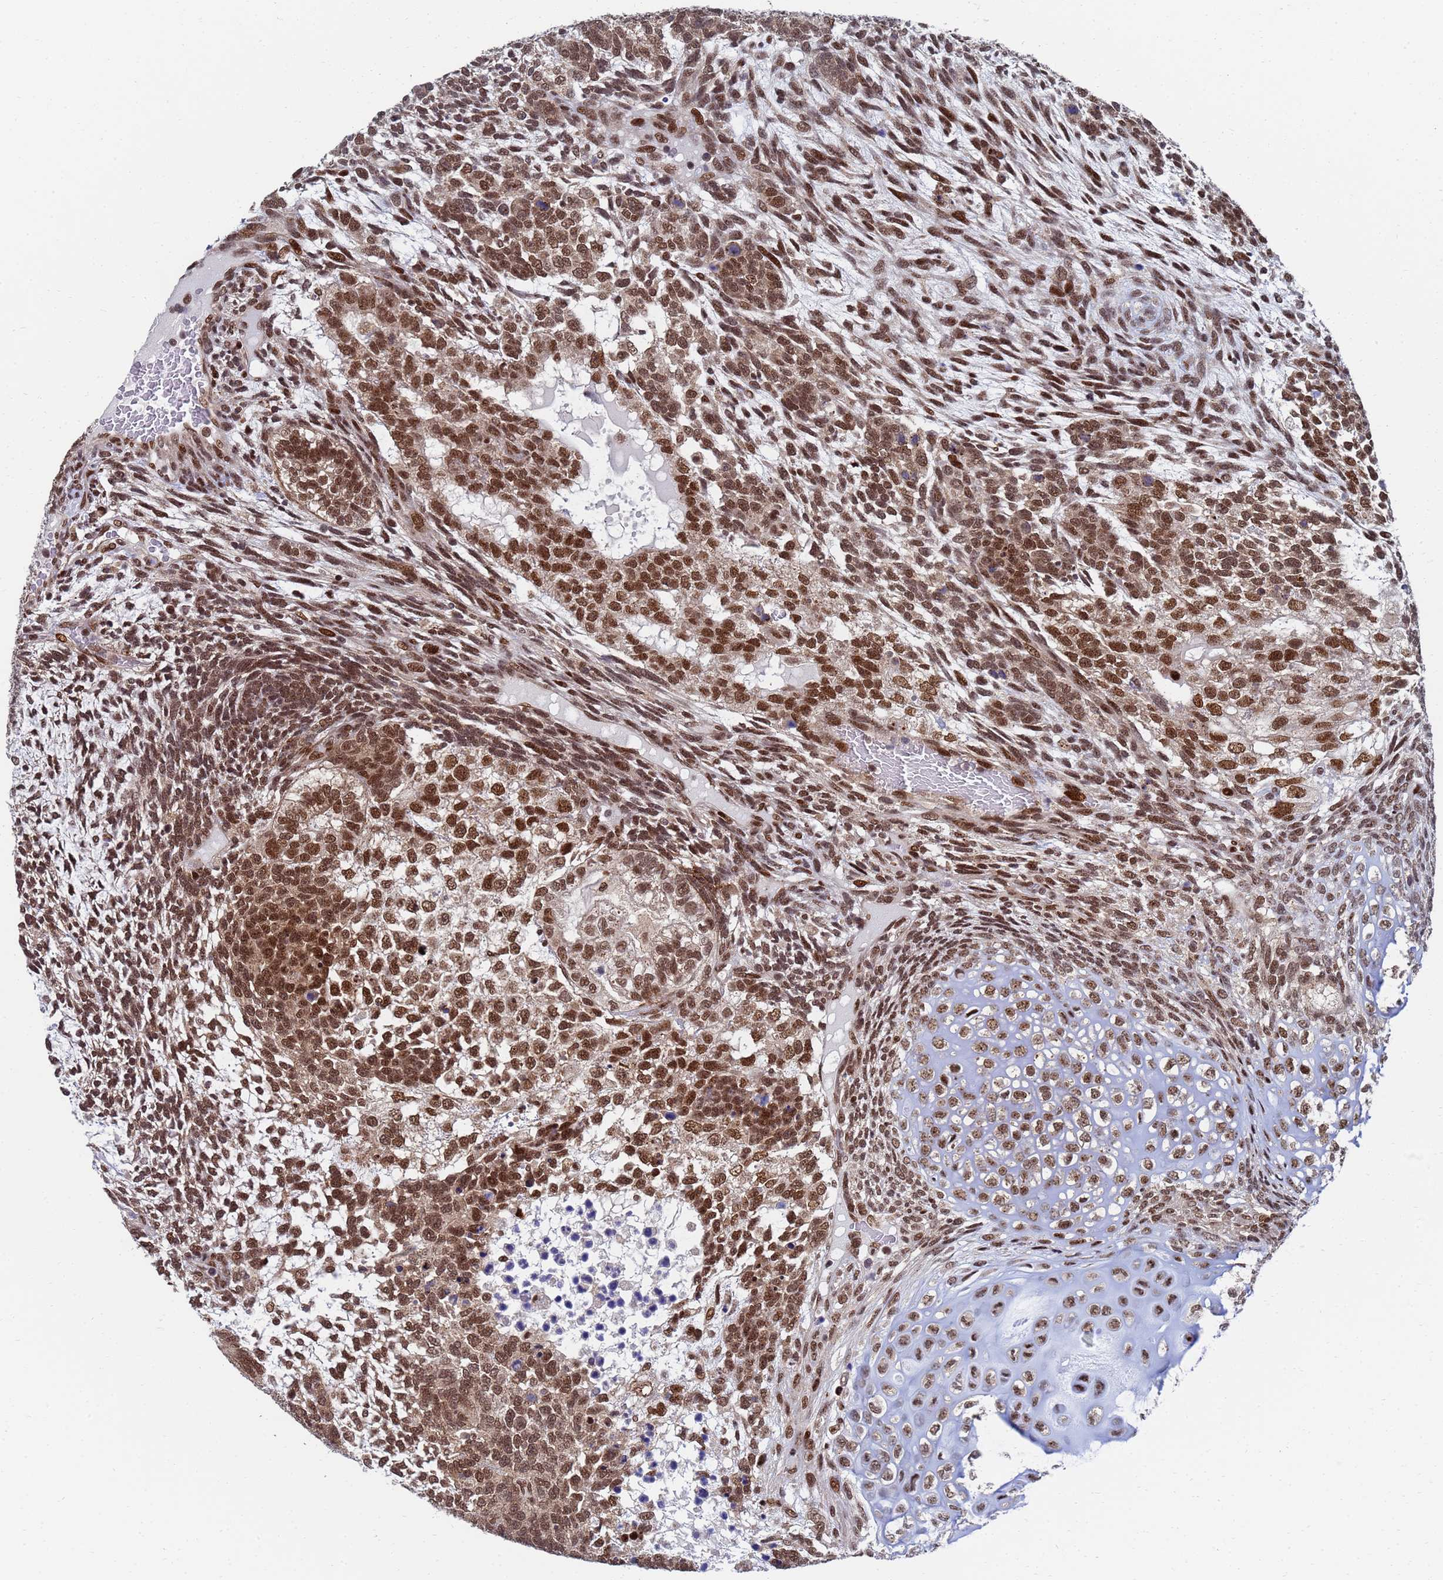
{"staining": {"intensity": "strong", "quantity": ">75%", "location": "nuclear"}, "tissue": "testis cancer", "cell_type": "Tumor cells", "image_type": "cancer", "snomed": [{"axis": "morphology", "description": "Carcinoma, Embryonal, NOS"}, {"axis": "topography", "description": "Testis"}], "caption": "A photomicrograph showing strong nuclear expression in about >75% of tumor cells in embryonal carcinoma (testis), as visualized by brown immunohistochemical staining.", "gene": "AP5Z1", "patient": {"sex": "male", "age": 23}}